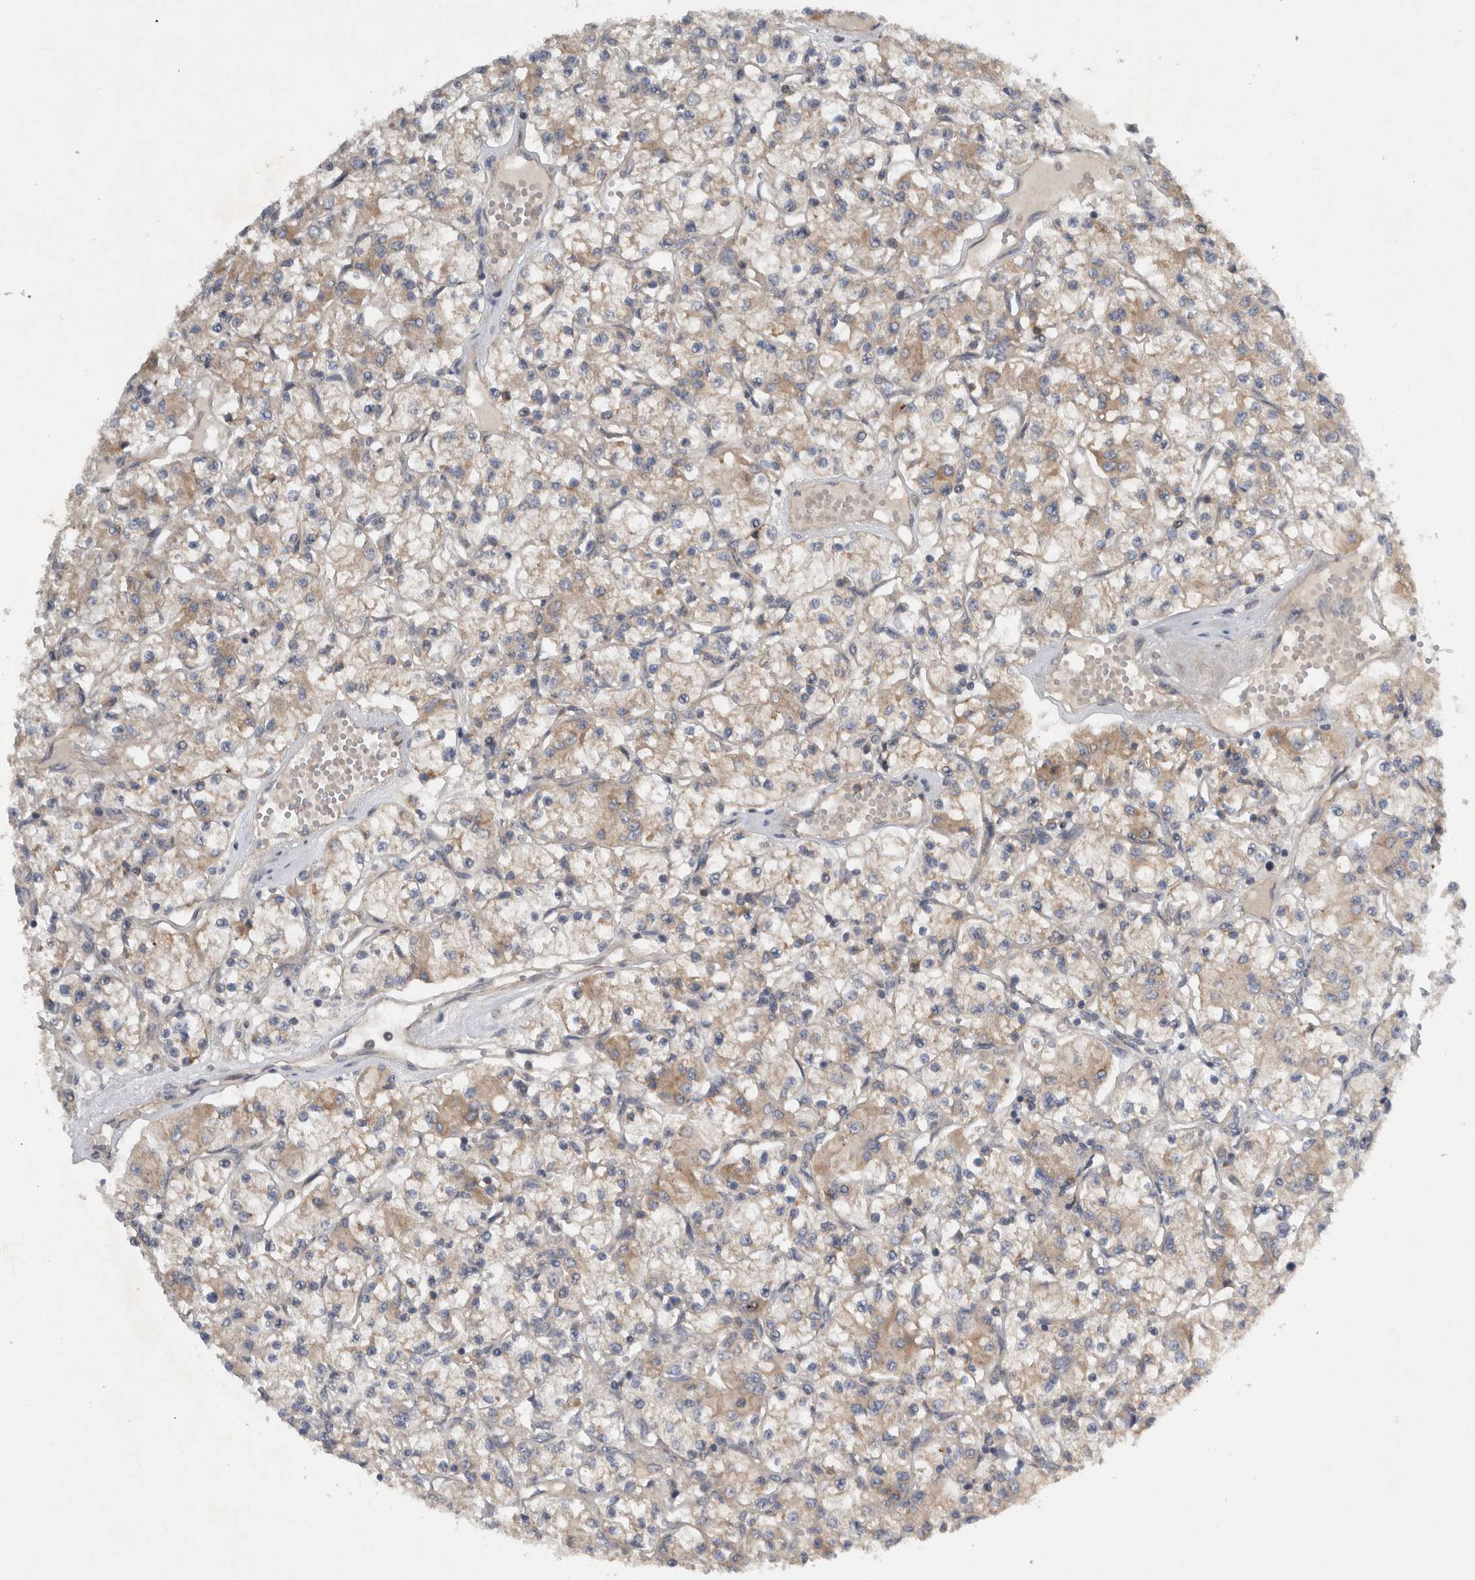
{"staining": {"intensity": "weak", "quantity": ">75%", "location": "cytoplasmic/membranous"}, "tissue": "renal cancer", "cell_type": "Tumor cells", "image_type": "cancer", "snomed": [{"axis": "morphology", "description": "Adenocarcinoma, NOS"}, {"axis": "topography", "description": "Kidney"}], "caption": "This is a photomicrograph of immunohistochemistry staining of adenocarcinoma (renal), which shows weak staining in the cytoplasmic/membranous of tumor cells.", "gene": "SCARA5", "patient": {"sex": "female", "age": 59}}